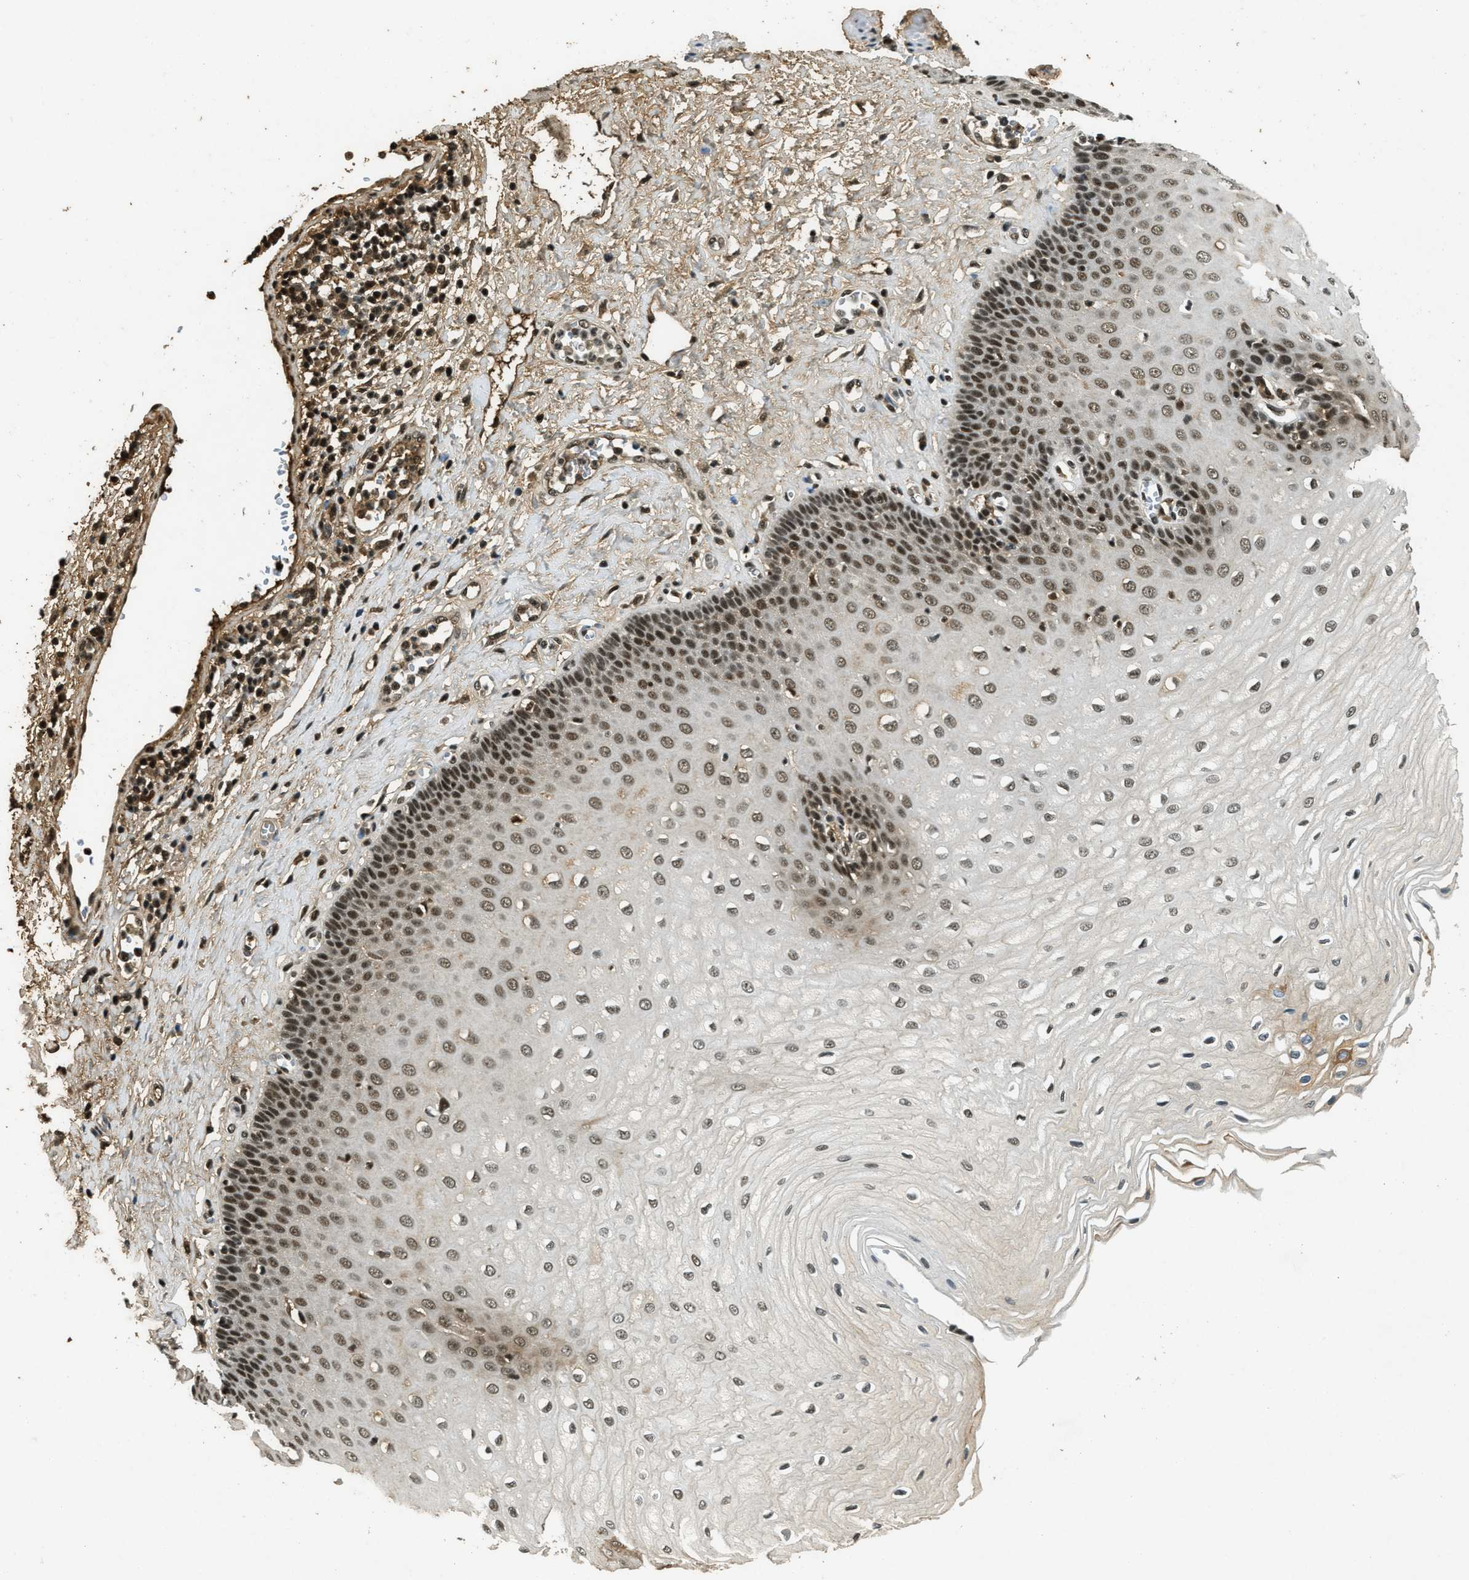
{"staining": {"intensity": "strong", "quantity": ">75%", "location": "nuclear"}, "tissue": "esophagus", "cell_type": "Squamous epithelial cells", "image_type": "normal", "snomed": [{"axis": "morphology", "description": "Normal tissue, NOS"}, {"axis": "morphology", "description": "Squamous cell carcinoma, NOS"}, {"axis": "topography", "description": "Esophagus"}], "caption": "Approximately >75% of squamous epithelial cells in benign human esophagus exhibit strong nuclear protein expression as visualized by brown immunohistochemical staining.", "gene": "ZNF148", "patient": {"sex": "male", "age": 65}}